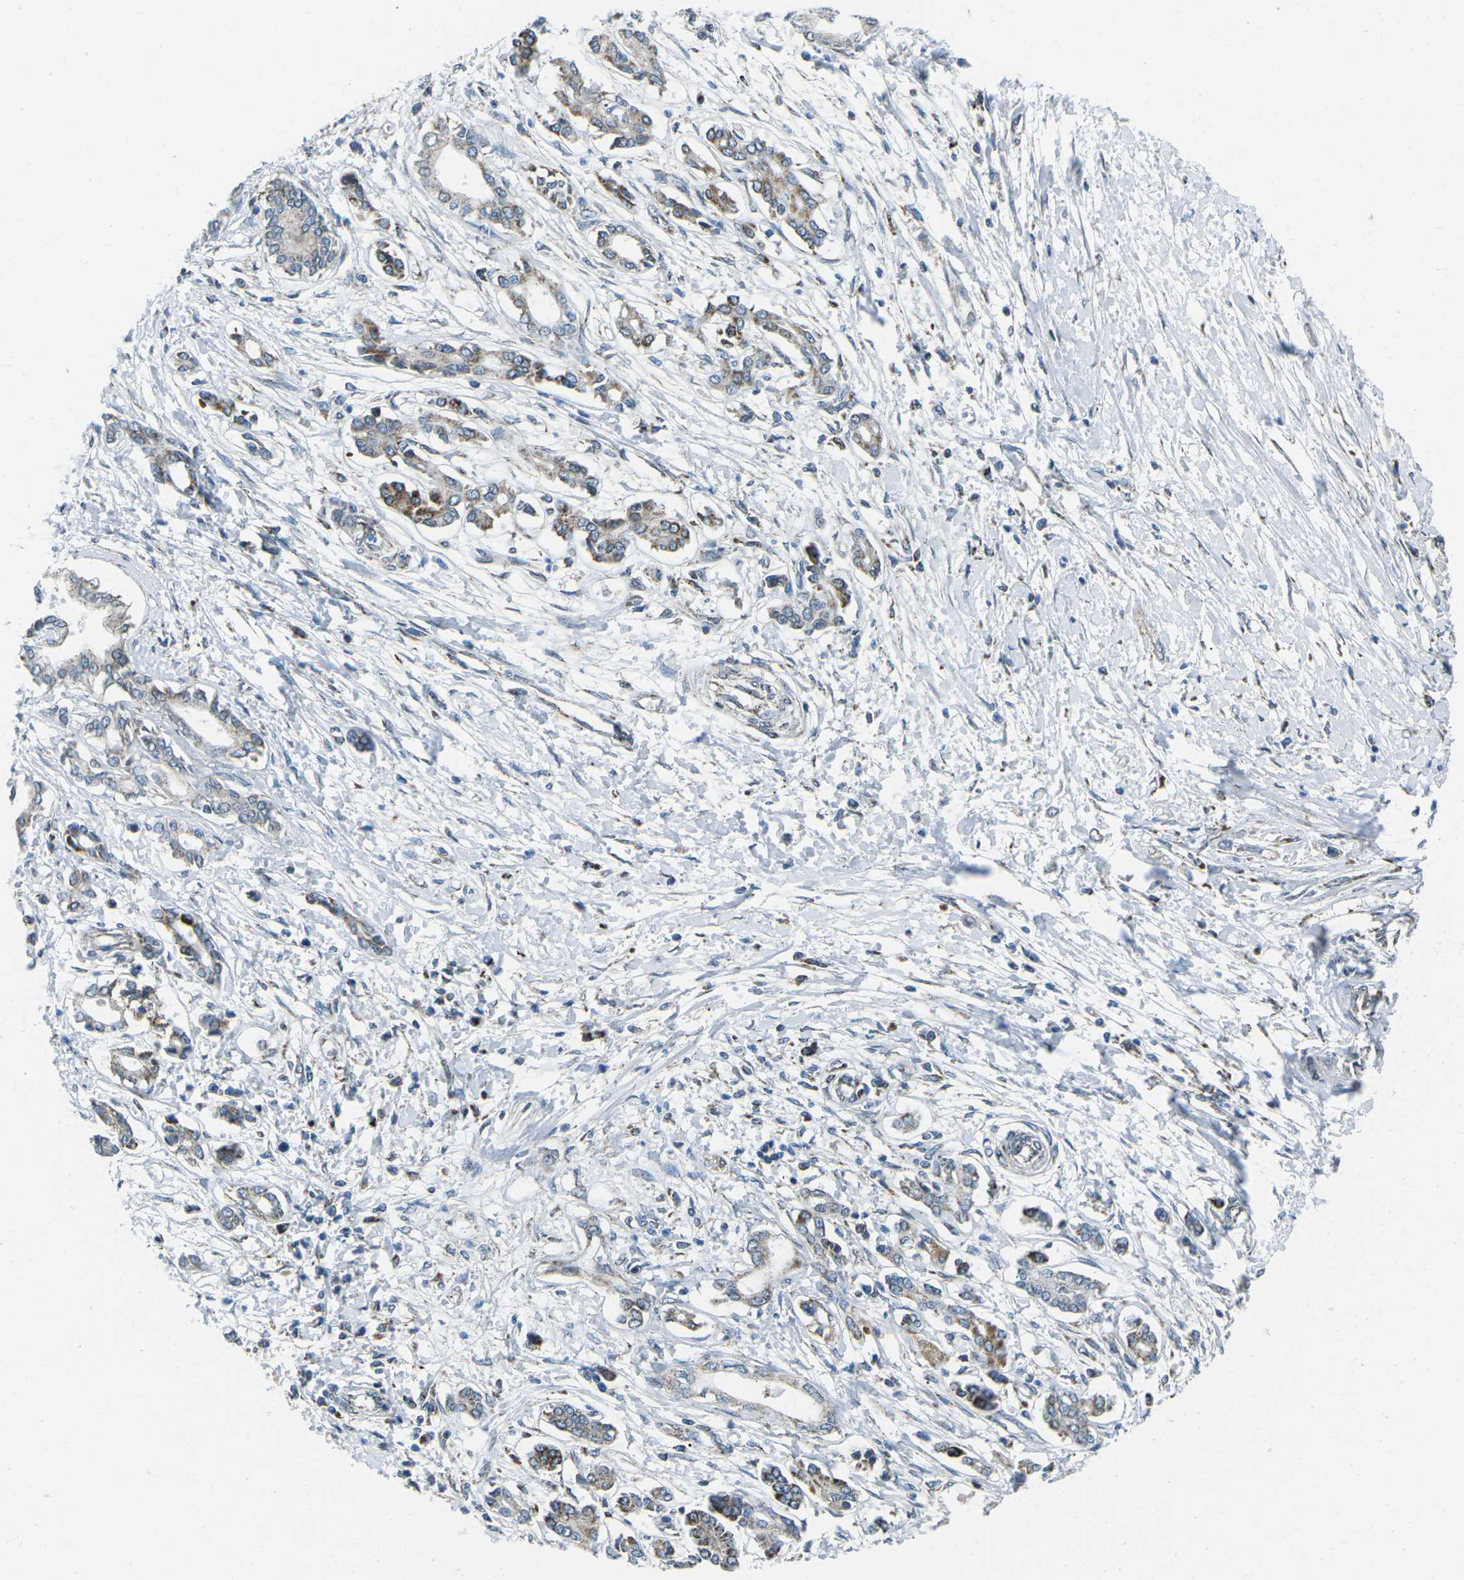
{"staining": {"intensity": "moderate", "quantity": "25%-75%", "location": "cytoplasmic/membranous"}, "tissue": "pancreatic cancer", "cell_type": "Tumor cells", "image_type": "cancer", "snomed": [{"axis": "morphology", "description": "Adenocarcinoma, NOS"}, {"axis": "topography", "description": "Pancreas"}], "caption": "High-power microscopy captured an immunohistochemistry (IHC) photomicrograph of pancreatic cancer, revealing moderate cytoplasmic/membranous positivity in about 25%-75% of tumor cells. Nuclei are stained in blue.", "gene": "RFESD", "patient": {"sex": "male", "age": 56}}